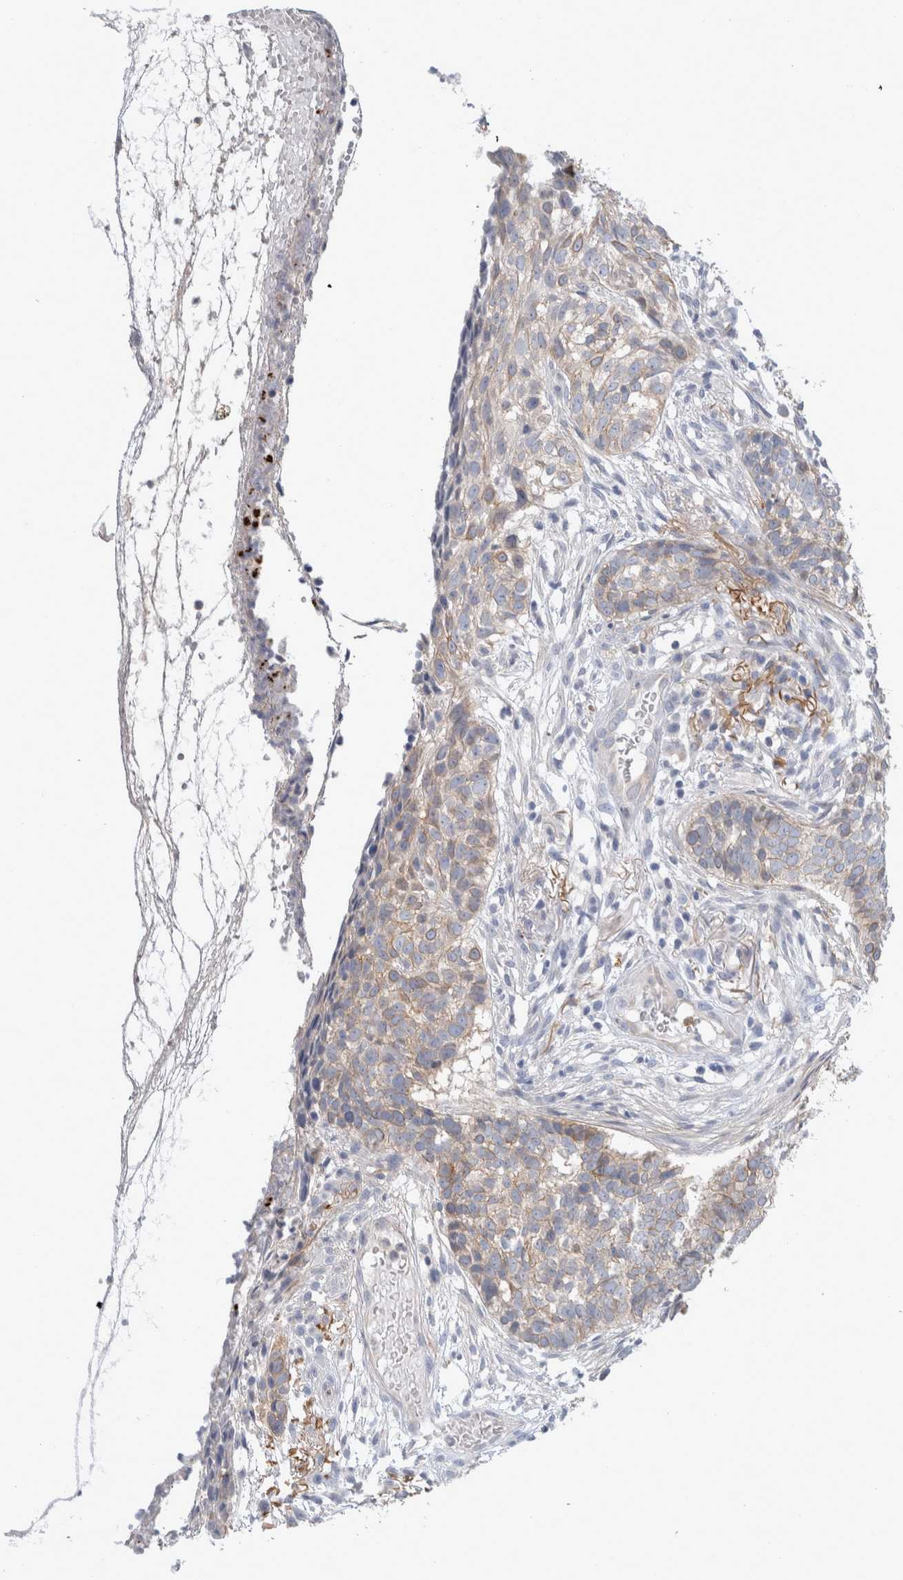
{"staining": {"intensity": "weak", "quantity": "<25%", "location": "cytoplasmic/membranous"}, "tissue": "skin cancer", "cell_type": "Tumor cells", "image_type": "cancer", "snomed": [{"axis": "morphology", "description": "Basal cell carcinoma"}, {"axis": "topography", "description": "Skin"}], "caption": "A high-resolution photomicrograph shows immunohistochemistry (IHC) staining of skin cancer (basal cell carcinoma), which exhibits no significant expression in tumor cells. (DAB immunohistochemistry visualized using brightfield microscopy, high magnification).", "gene": "CD55", "patient": {"sex": "male", "age": 85}}